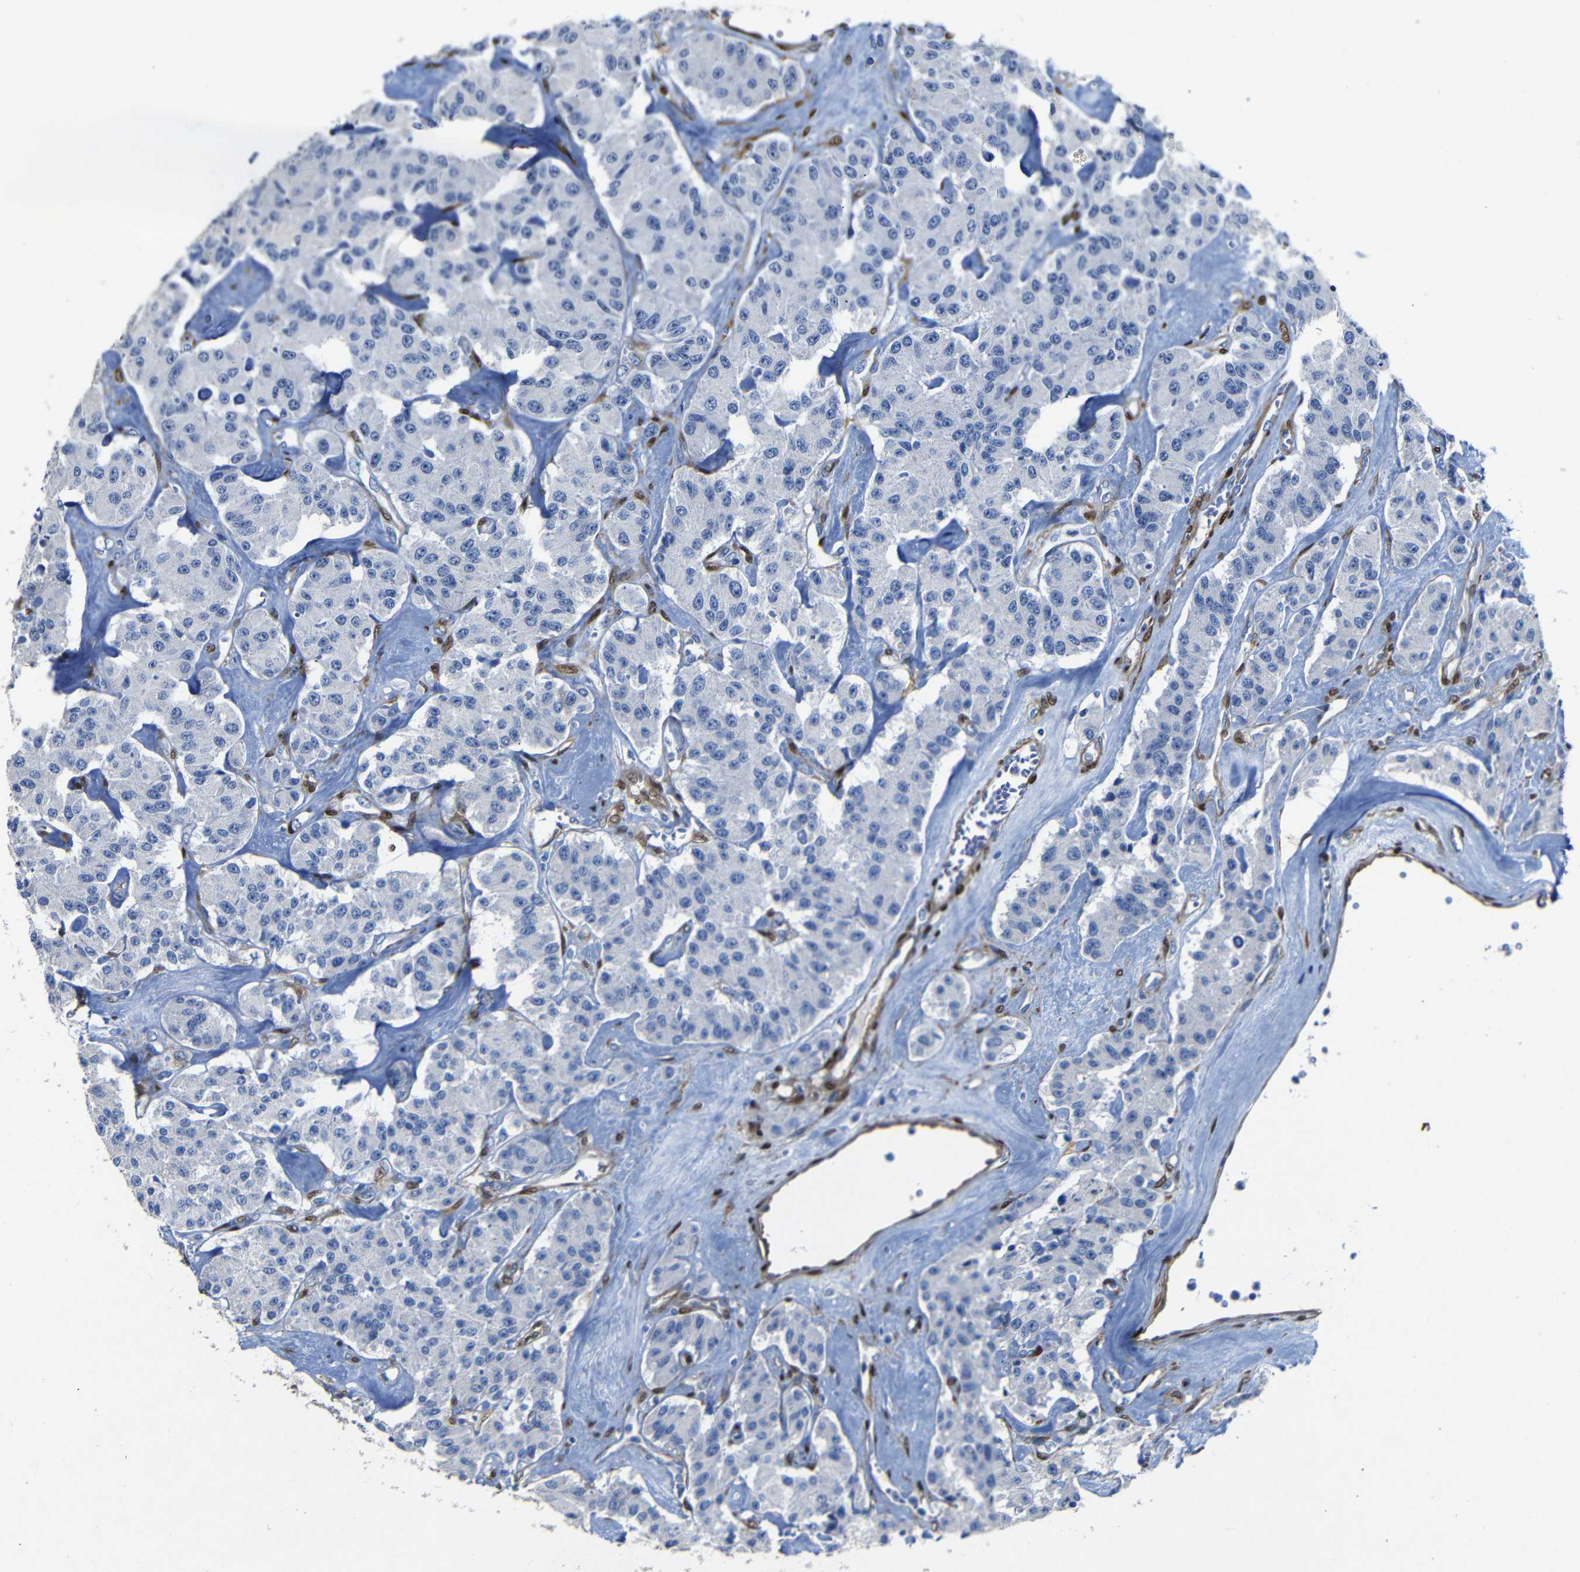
{"staining": {"intensity": "negative", "quantity": "none", "location": "none"}, "tissue": "carcinoid", "cell_type": "Tumor cells", "image_type": "cancer", "snomed": [{"axis": "morphology", "description": "Carcinoid, malignant, NOS"}, {"axis": "topography", "description": "Pancreas"}], "caption": "Protein analysis of carcinoid (malignant) reveals no significant staining in tumor cells.", "gene": "YAP1", "patient": {"sex": "male", "age": 41}}